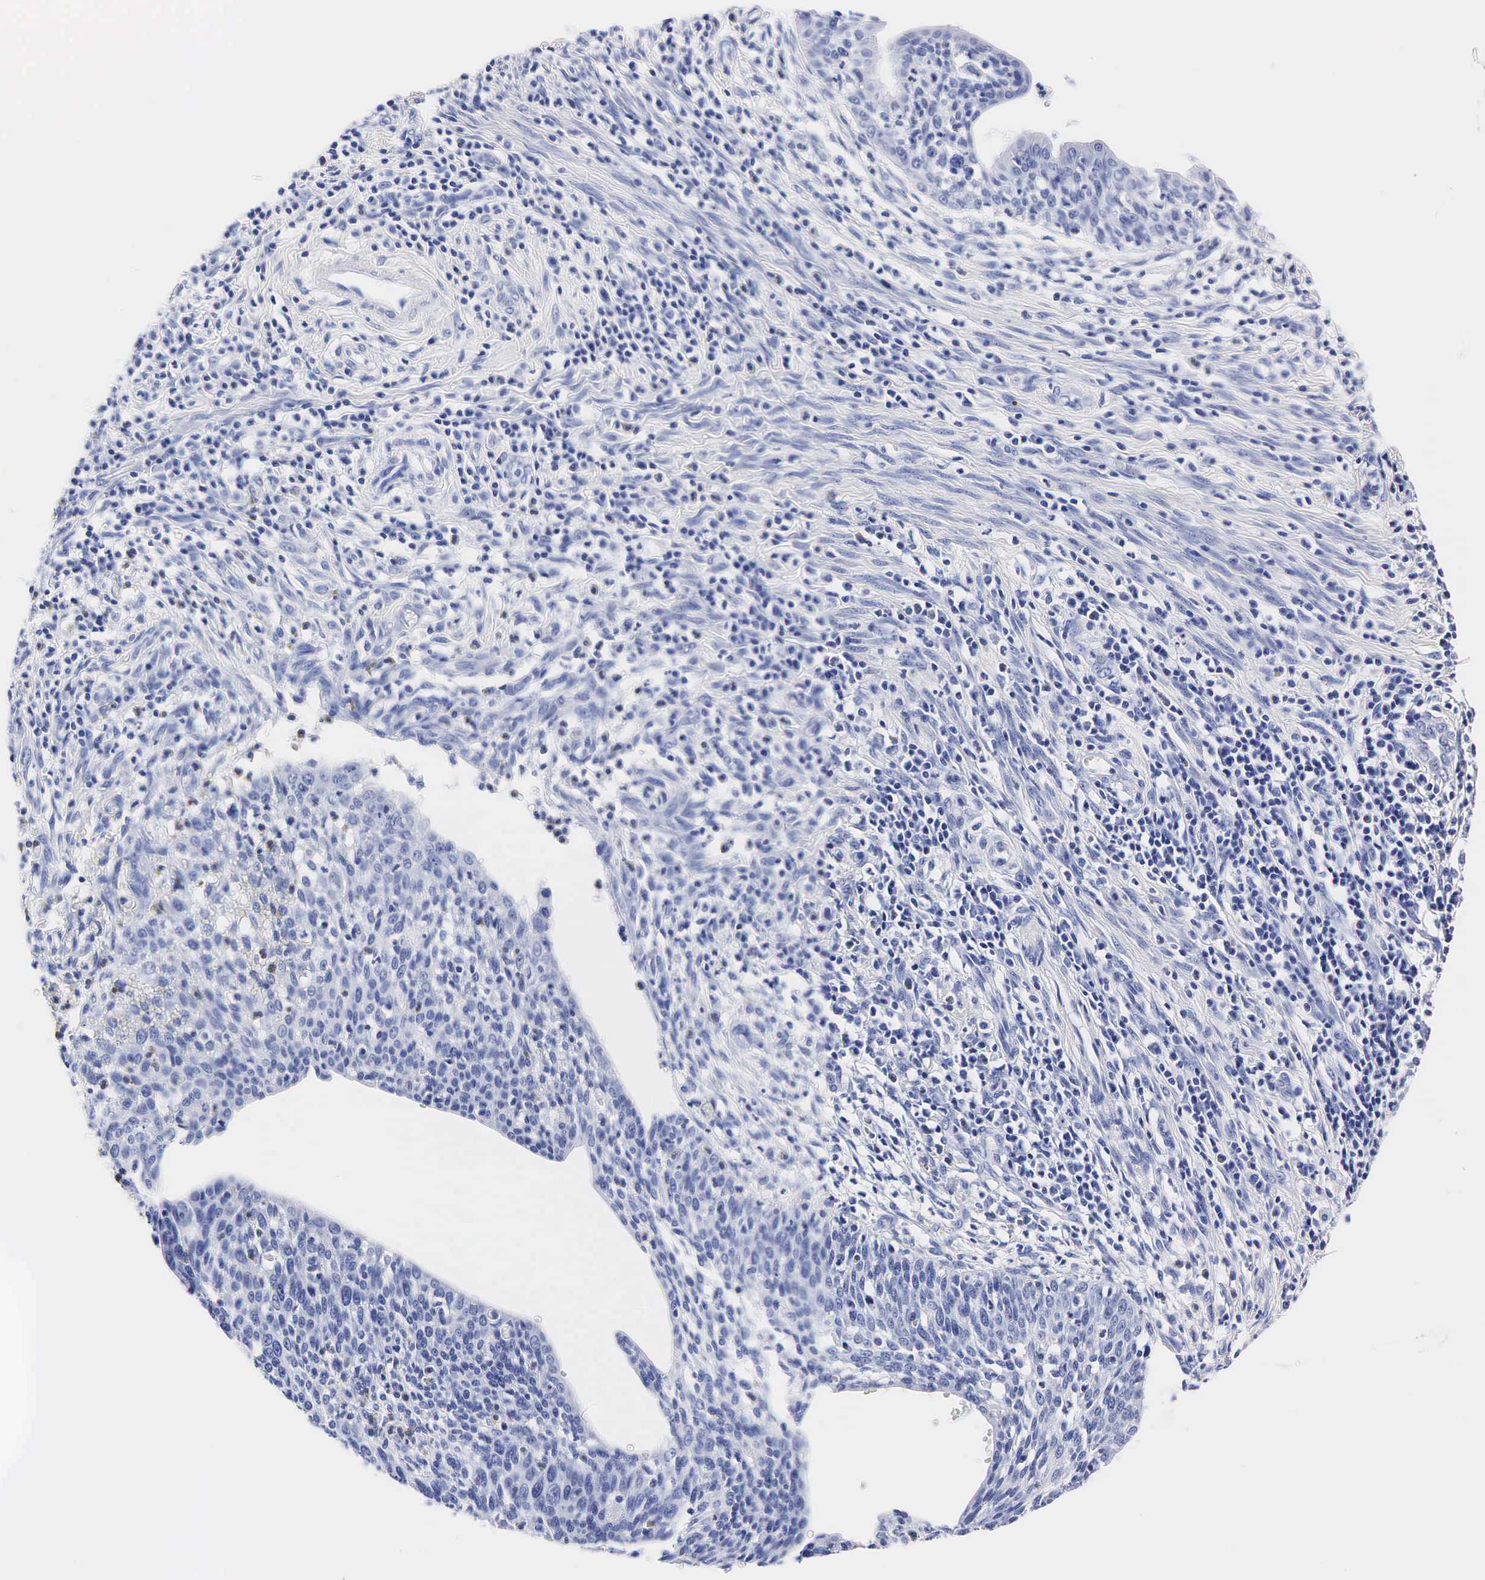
{"staining": {"intensity": "negative", "quantity": "none", "location": "none"}, "tissue": "cervical cancer", "cell_type": "Tumor cells", "image_type": "cancer", "snomed": [{"axis": "morphology", "description": "Squamous cell carcinoma, NOS"}, {"axis": "topography", "description": "Cervix"}], "caption": "Cervical squamous cell carcinoma stained for a protein using immunohistochemistry demonstrates no positivity tumor cells.", "gene": "TG", "patient": {"sex": "female", "age": 41}}